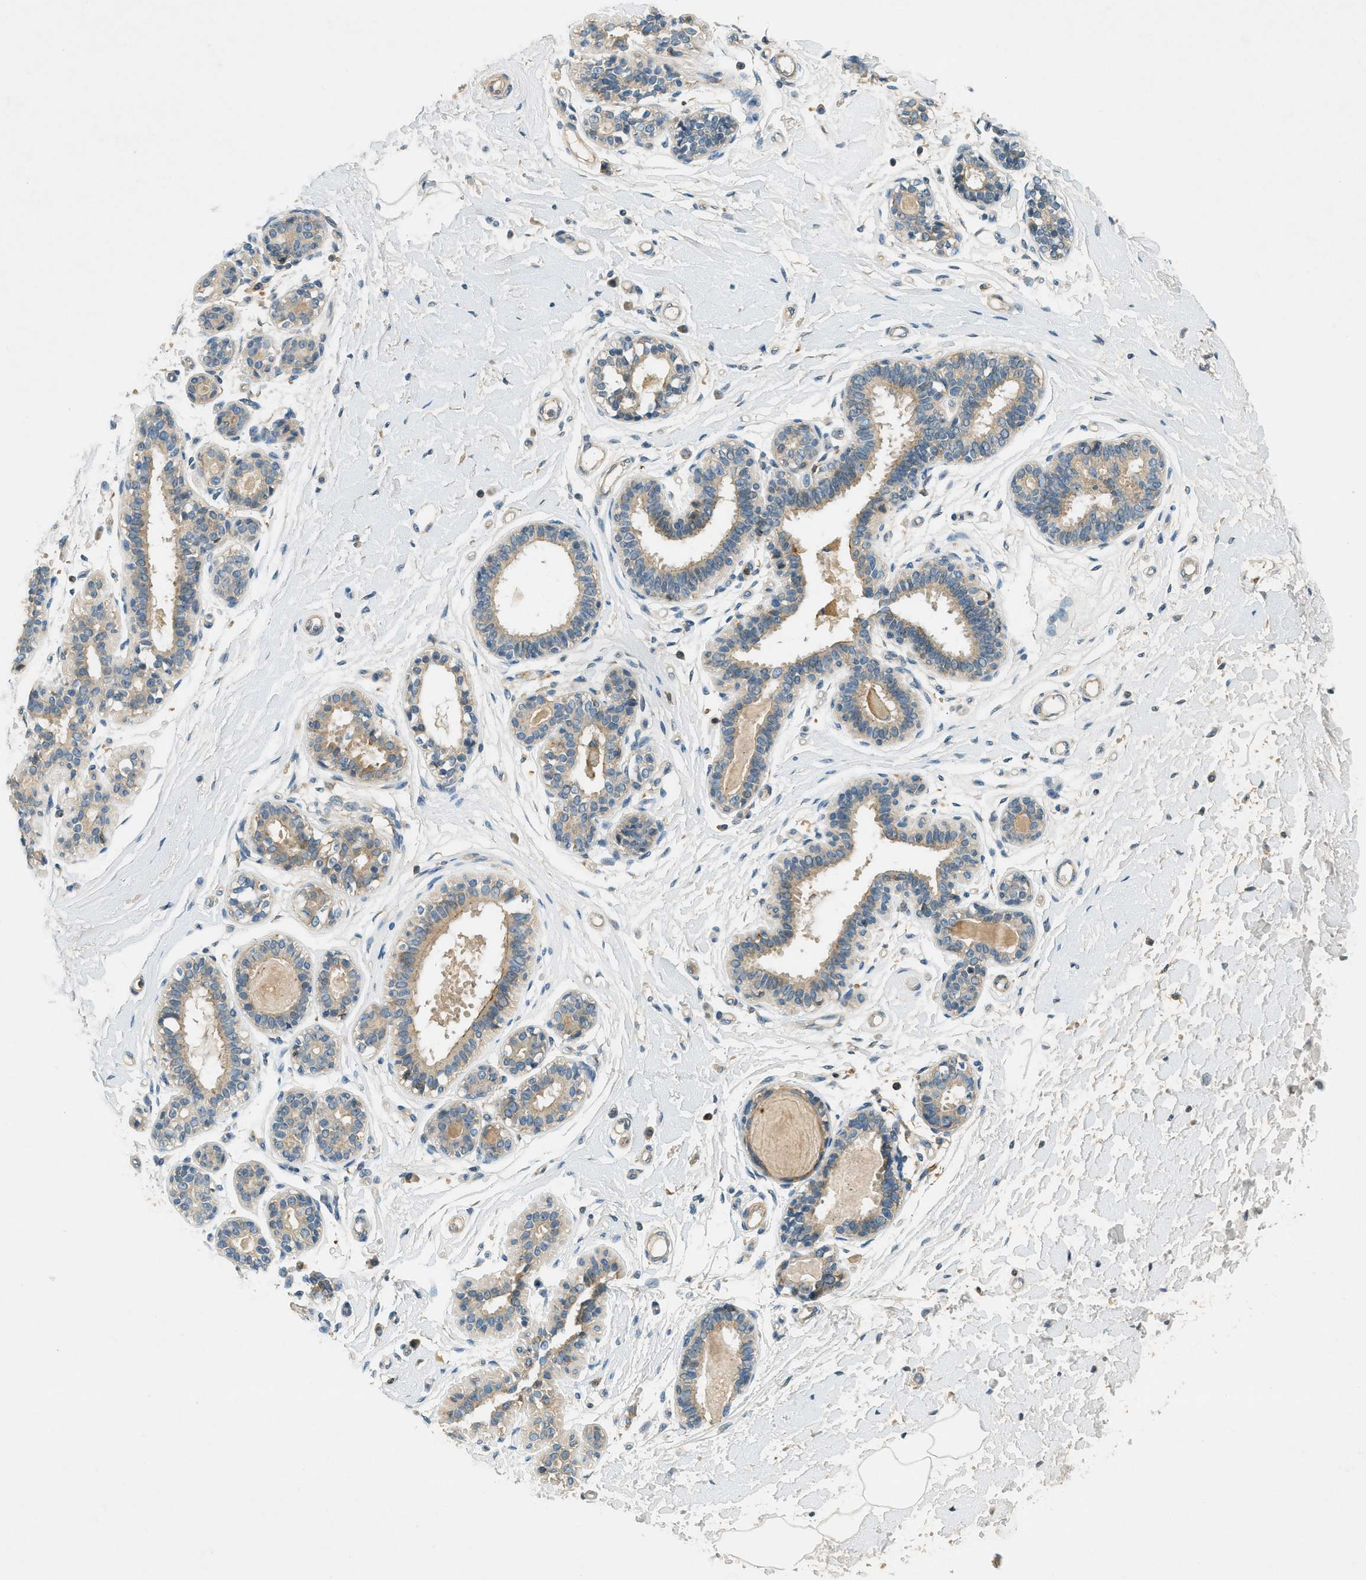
{"staining": {"intensity": "negative", "quantity": "none", "location": "none"}, "tissue": "breast", "cell_type": "Adipocytes", "image_type": "normal", "snomed": [{"axis": "morphology", "description": "Normal tissue, NOS"}, {"axis": "morphology", "description": "Lobular carcinoma"}, {"axis": "topography", "description": "Breast"}], "caption": "A micrograph of human breast is negative for staining in adipocytes. (DAB IHC visualized using brightfield microscopy, high magnification).", "gene": "NUDT4B", "patient": {"sex": "female", "age": 59}}